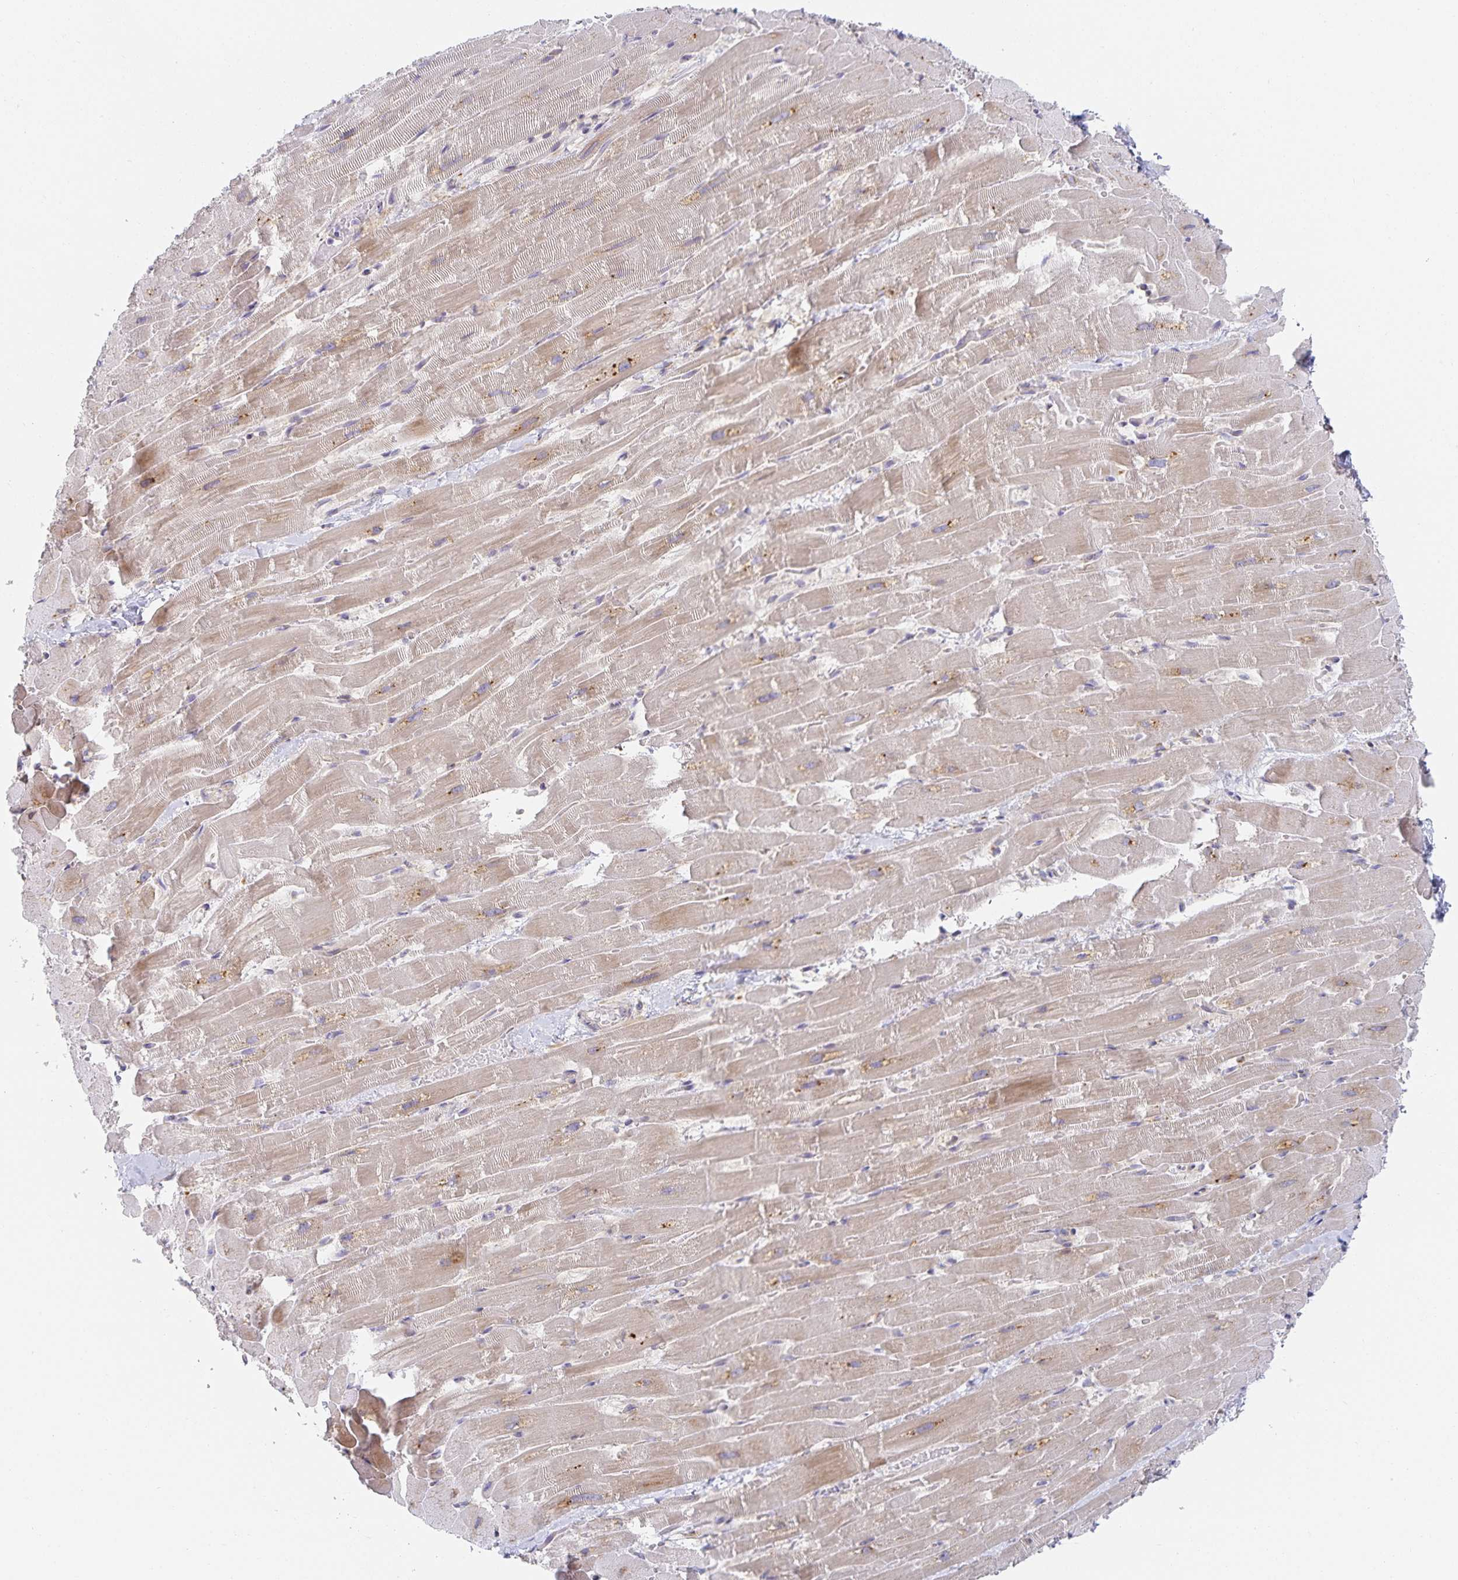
{"staining": {"intensity": "weak", "quantity": "25%-75%", "location": "cytoplasmic/membranous"}, "tissue": "heart muscle", "cell_type": "Cardiomyocytes", "image_type": "normal", "snomed": [{"axis": "morphology", "description": "Normal tissue, NOS"}, {"axis": "topography", "description": "Heart"}], "caption": "Cardiomyocytes show low levels of weak cytoplasmic/membranous expression in approximately 25%-75% of cells in normal human heart muscle. The protein of interest is stained brown, and the nuclei are stained in blue (DAB (3,3'-diaminobenzidine) IHC with brightfield microscopy, high magnification).", "gene": "NOMO1", "patient": {"sex": "male", "age": 37}}